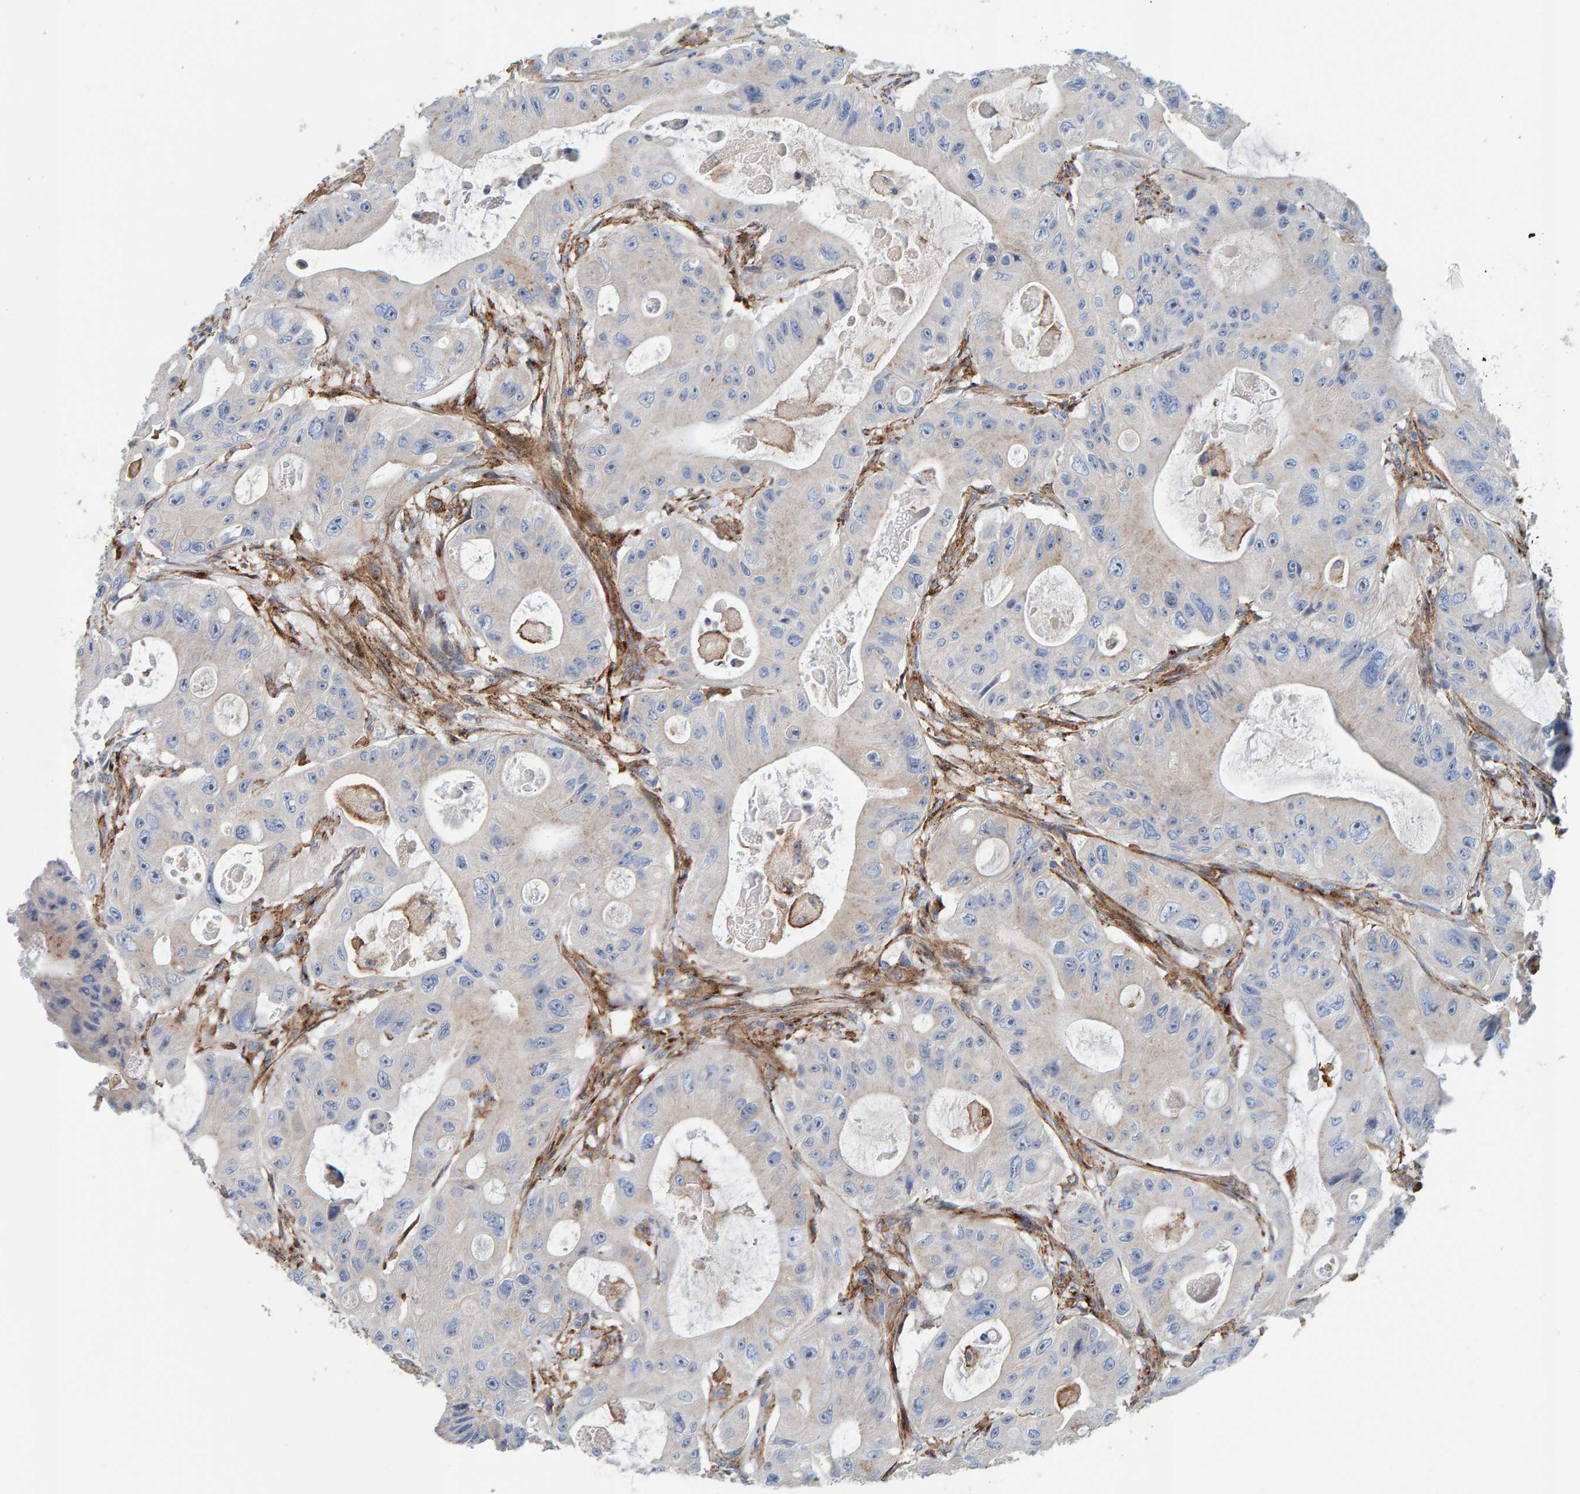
{"staining": {"intensity": "negative", "quantity": "none", "location": "none"}, "tissue": "colorectal cancer", "cell_type": "Tumor cells", "image_type": "cancer", "snomed": [{"axis": "morphology", "description": "Adenocarcinoma, NOS"}, {"axis": "topography", "description": "Colon"}], "caption": "Immunohistochemistry of adenocarcinoma (colorectal) displays no staining in tumor cells. Nuclei are stained in blue.", "gene": "LRP1", "patient": {"sex": "female", "age": 46}}